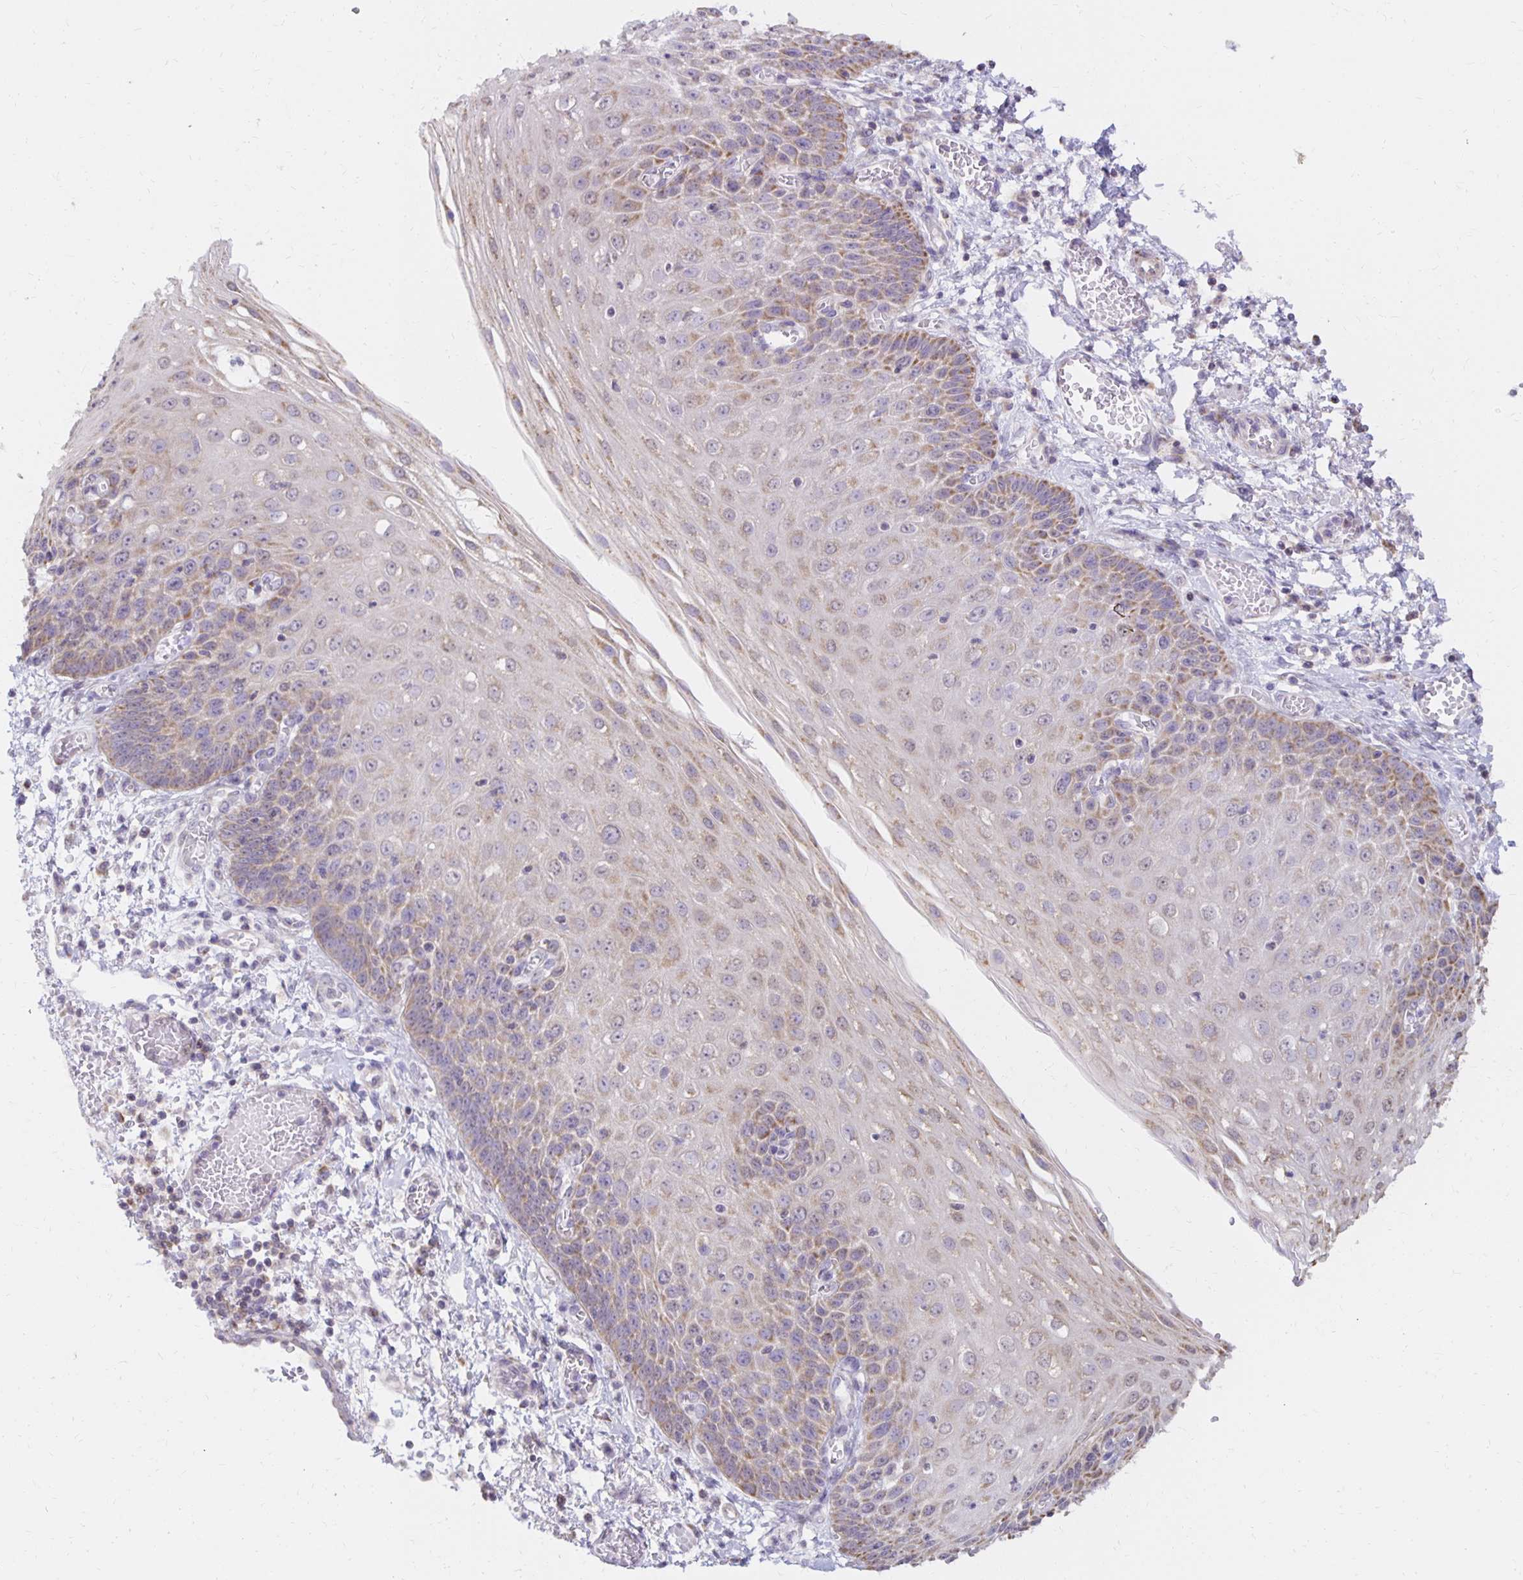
{"staining": {"intensity": "moderate", "quantity": "<25%", "location": "cytoplasmic/membranous"}, "tissue": "esophagus", "cell_type": "Squamous epithelial cells", "image_type": "normal", "snomed": [{"axis": "morphology", "description": "Normal tissue, NOS"}, {"axis": "morphology", "description": "Adenocarcinoma, NOS"}, {"axis": "topography", "description": "Esophagus"}], "caption": "A brown stain highlights moderate cytoplasmic/membranous positivity of a protein in squamous epithelial cells of benign human esophagus. Immunohistochemistry (ihc) stains the protein in brown and the nuclei are stained blue.", "gene": "IER3", "patient": {"sex": "male", "age": 81}}